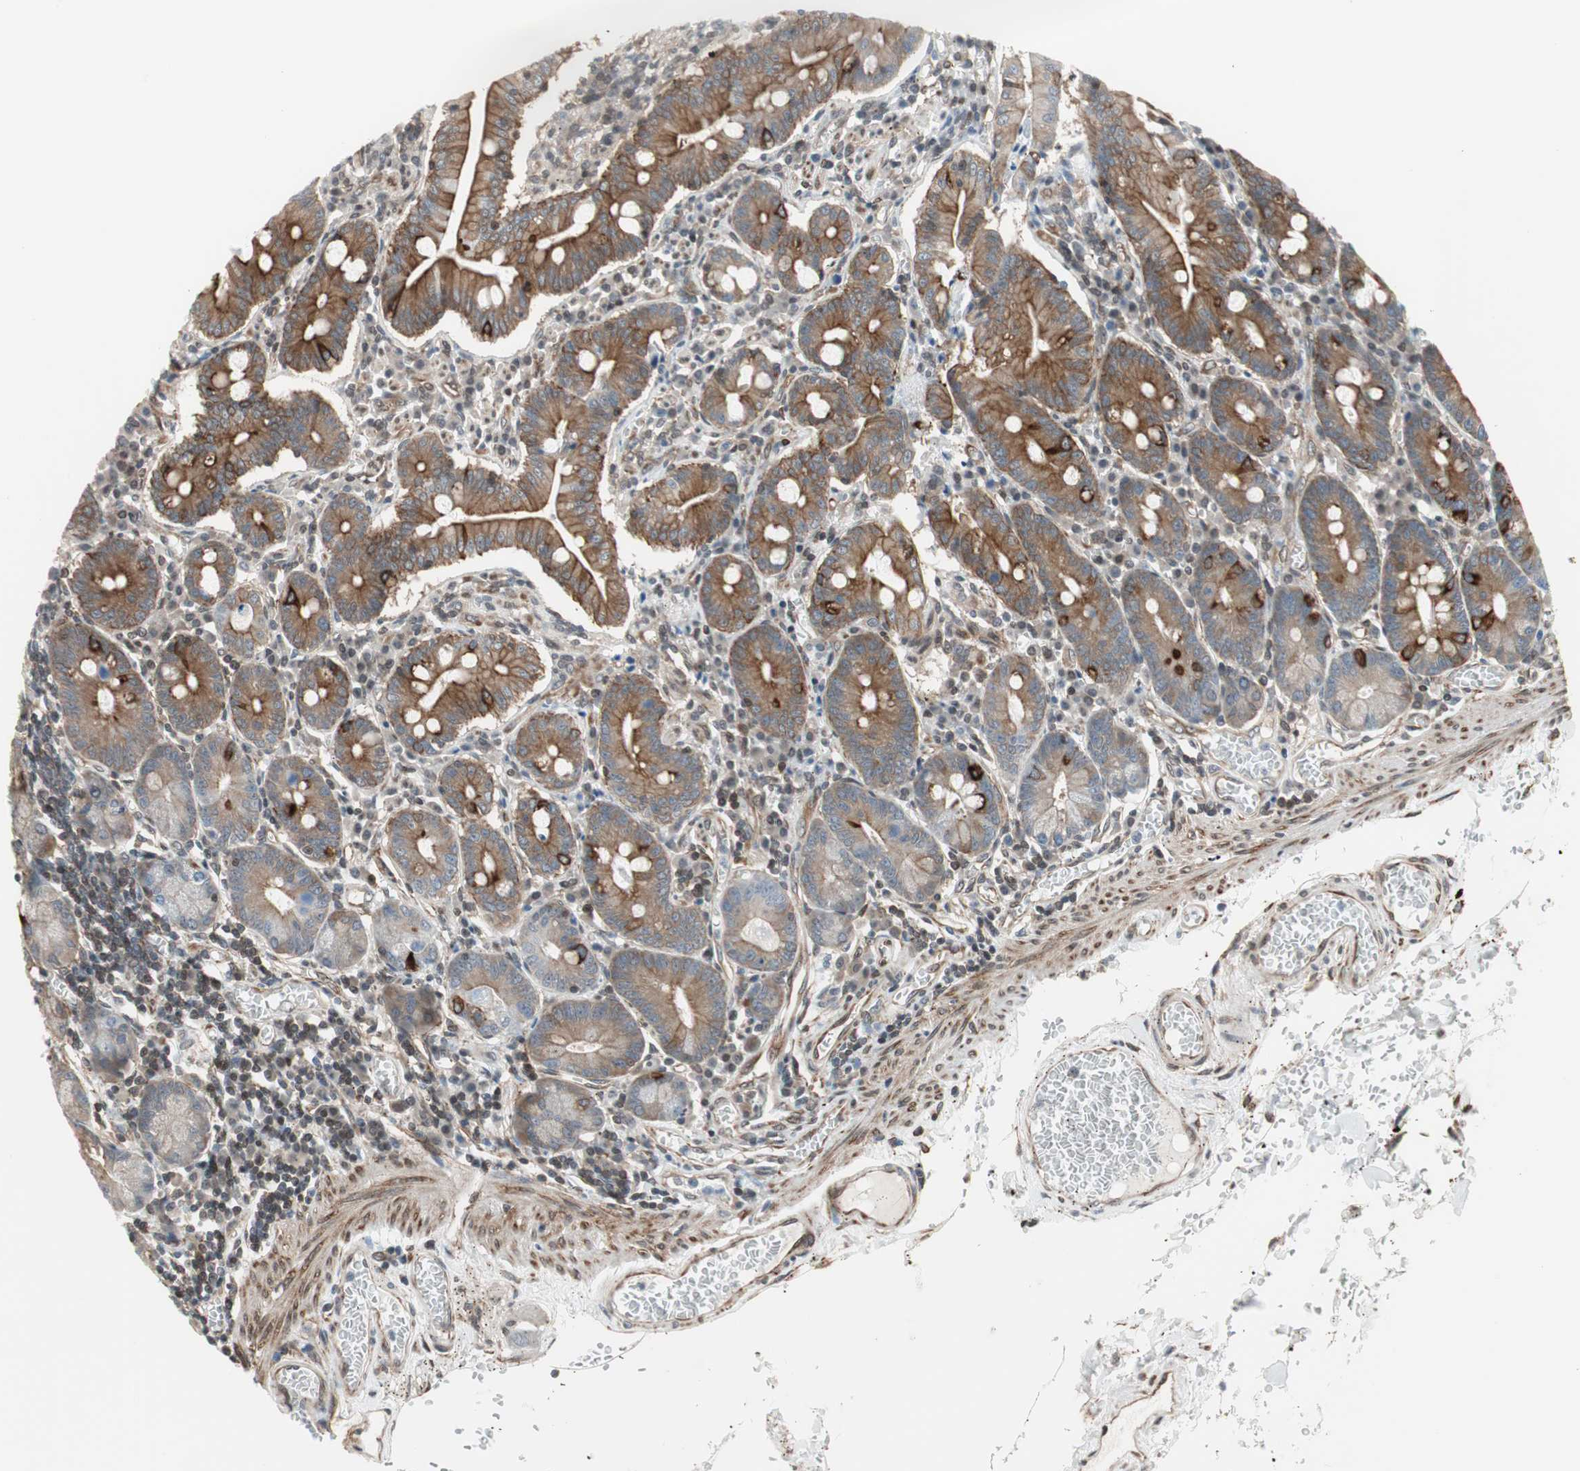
{"staining": {"intensity": "moderate", "quantity": "25%-75%", "location": "cytoplasmic/membranous"}, "tissue": "small intestine", "cell_type": "Glandular cells", "image_type": "normal", "snomed": [{"axis": "morphology", "description": "Normal tissue, NOS"}, {"axis": "topography", "description": "Small intestine"}], "caption": "Human small intestine stained for a protein (brown) displays moderate cytoplasmic/membranous positive expression in about 25%-75% of glandular cells.", "gene": "ZNF512B", "patient": {"sex": "male", "age": 71}}